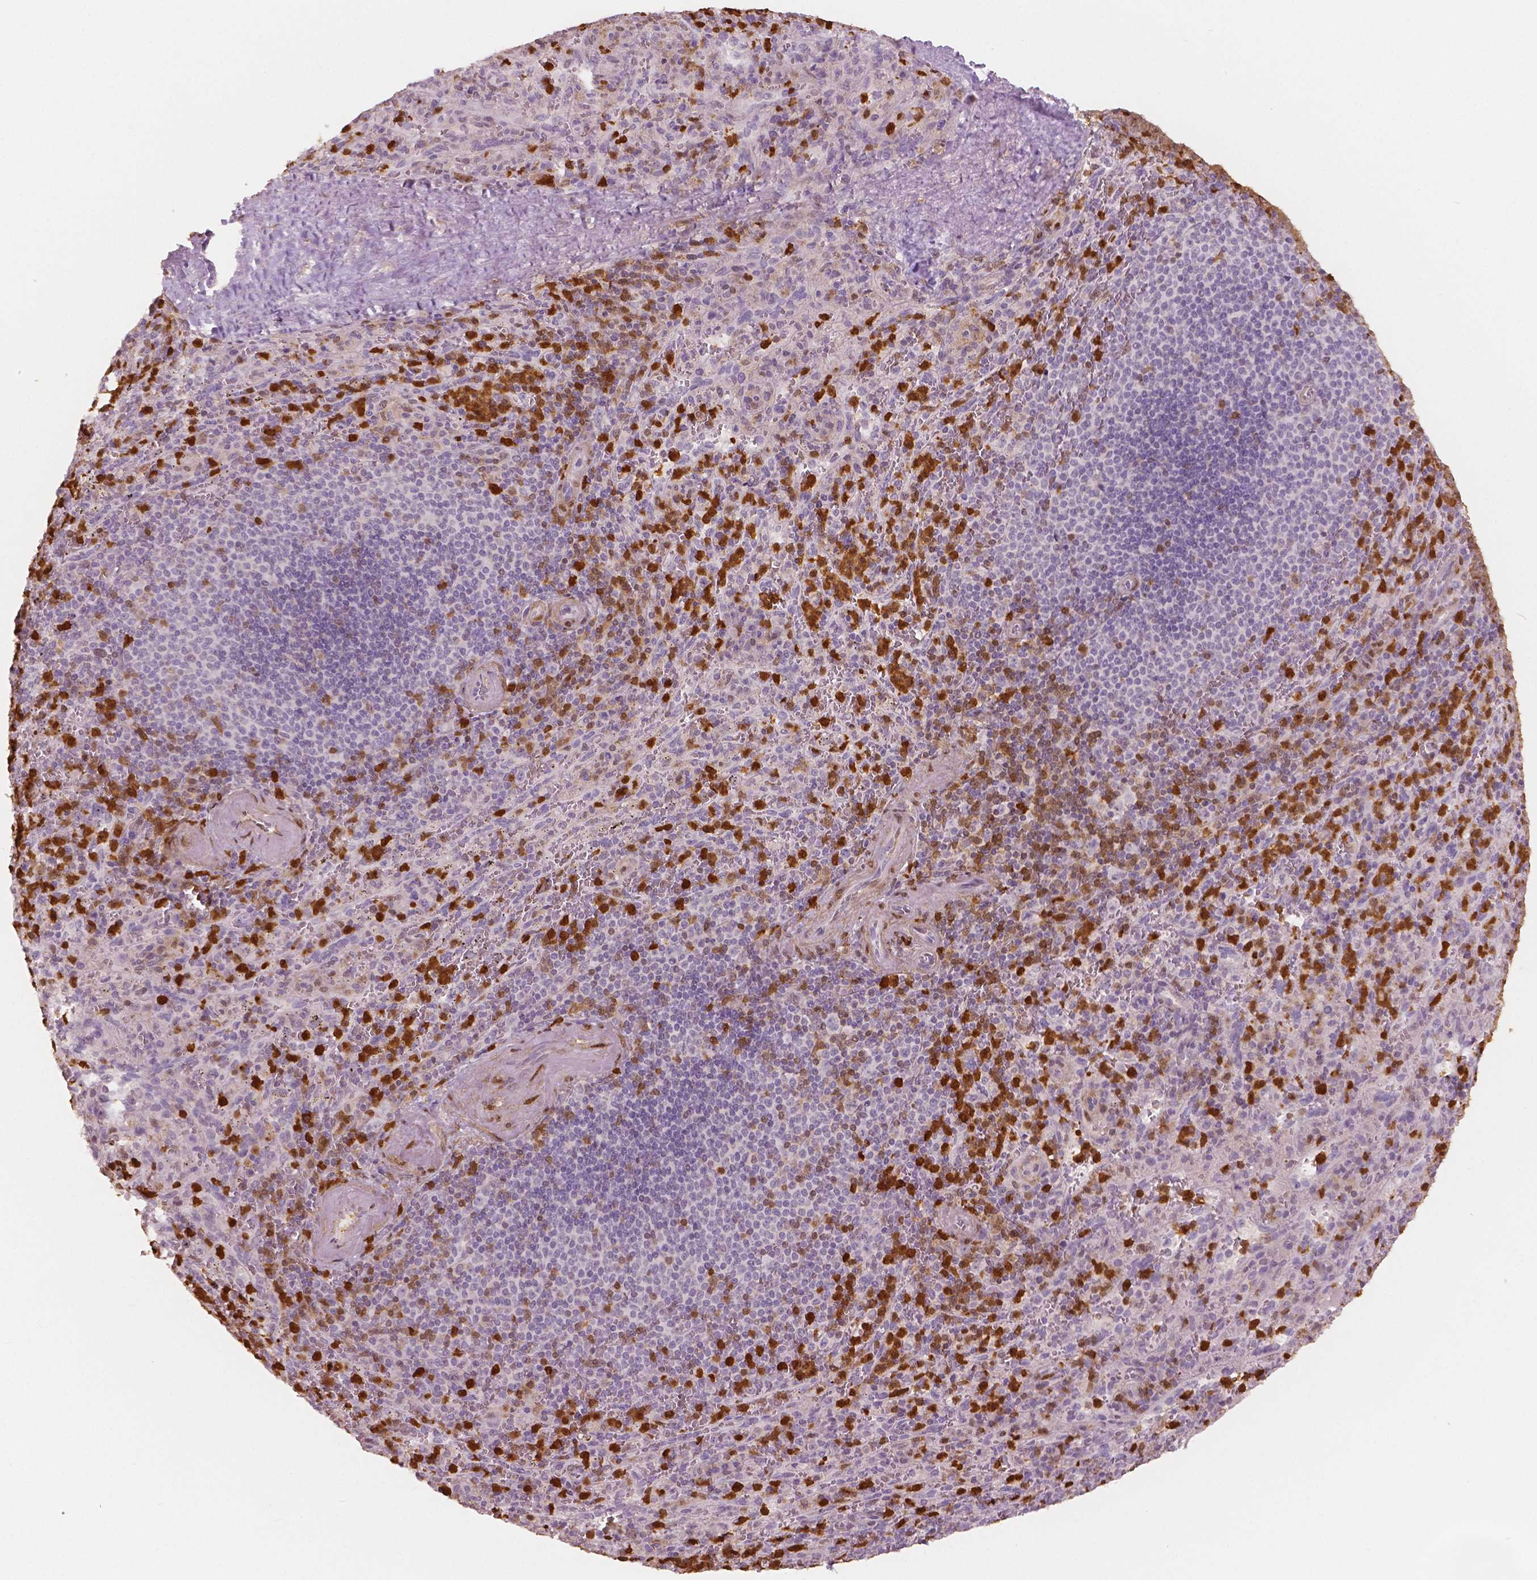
{"staining": {"intensity": "strong", "quantity": "25%-75%", "location": "cytoplasmic/membranous,nuclear"}, "tissue": "spleen", "cell_type": "Cells in red pulp", "image_type": "normal", "snomed": [{"axis": "morphology", "description": "Normal tissue, NOS"}, {"axis": "topography", "description": "Spleen"}], "caption": "The micrograph reveals staining of unremarkable spleen, revealing strong cytoplasmic/membranous,nuclear protein expression (brown color) within cells in red pulp. The staining is performed using DAB brown chromogen to label protein expression. The nuclei are counter-stained blue using hematoxylin.", "gene": "S100A4", "patient": {"sex": "male", "age": 57}}